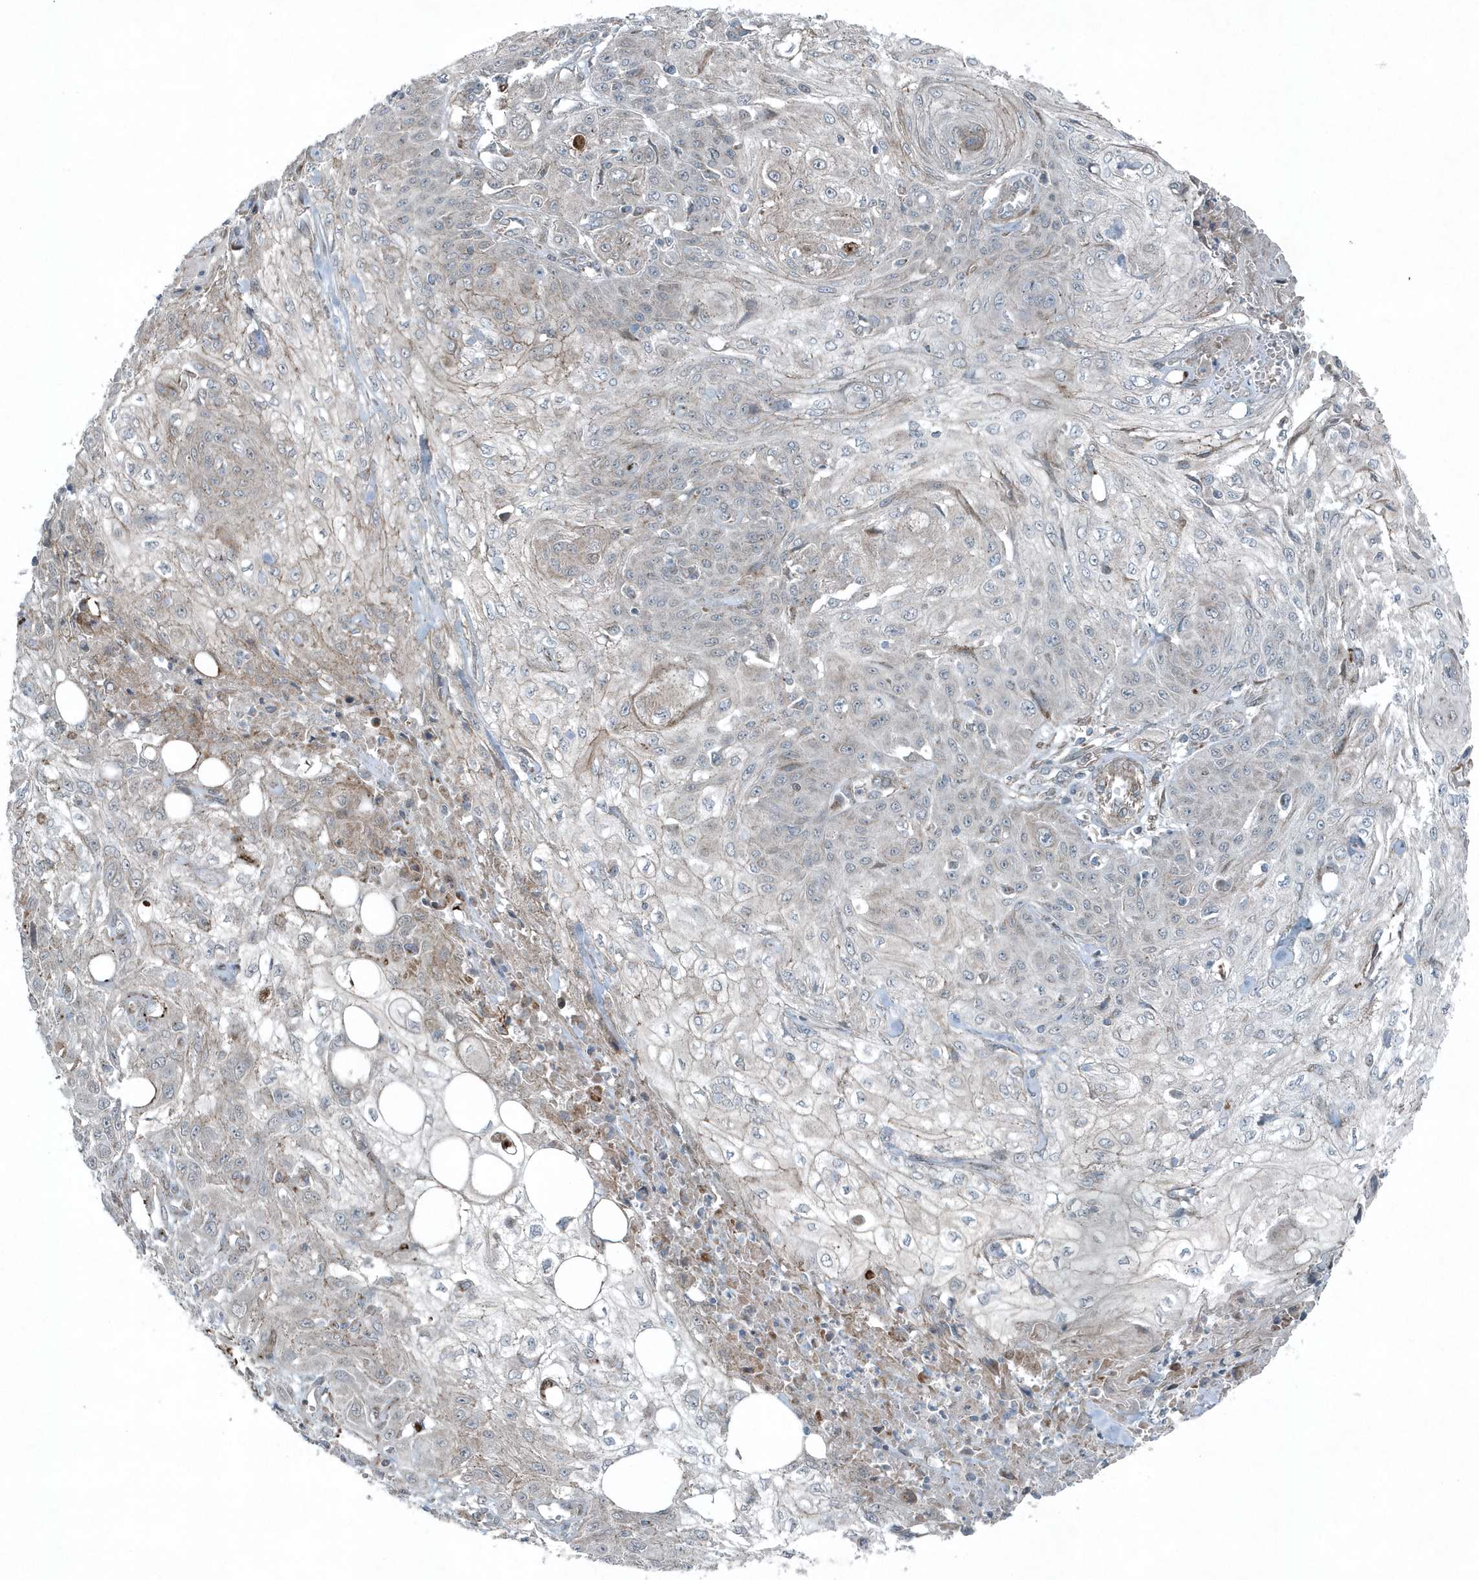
{"staining": {"intensity": "negative", "quantity": "none", "location": "none"}, "tissue": "skin cancer", "cell_type": "Tumor cells", "image_type": "cancer", "snomed": [{"axis": "morphology", "description": "Squamous cell carcinoma, NOS"}, {"axis": "morphology", "description": "Squamous cell carcinoma, metastatic, NOS"}, {"axis": "topography", "description": "Skin"}, {"axis": "topography", "description": "Lymph node"}], "caption": "Tumor cells are negative for brown protein staining in skin cancer.", "gene": "GCC2", "patient": {"sex": "male", "age": 75}}